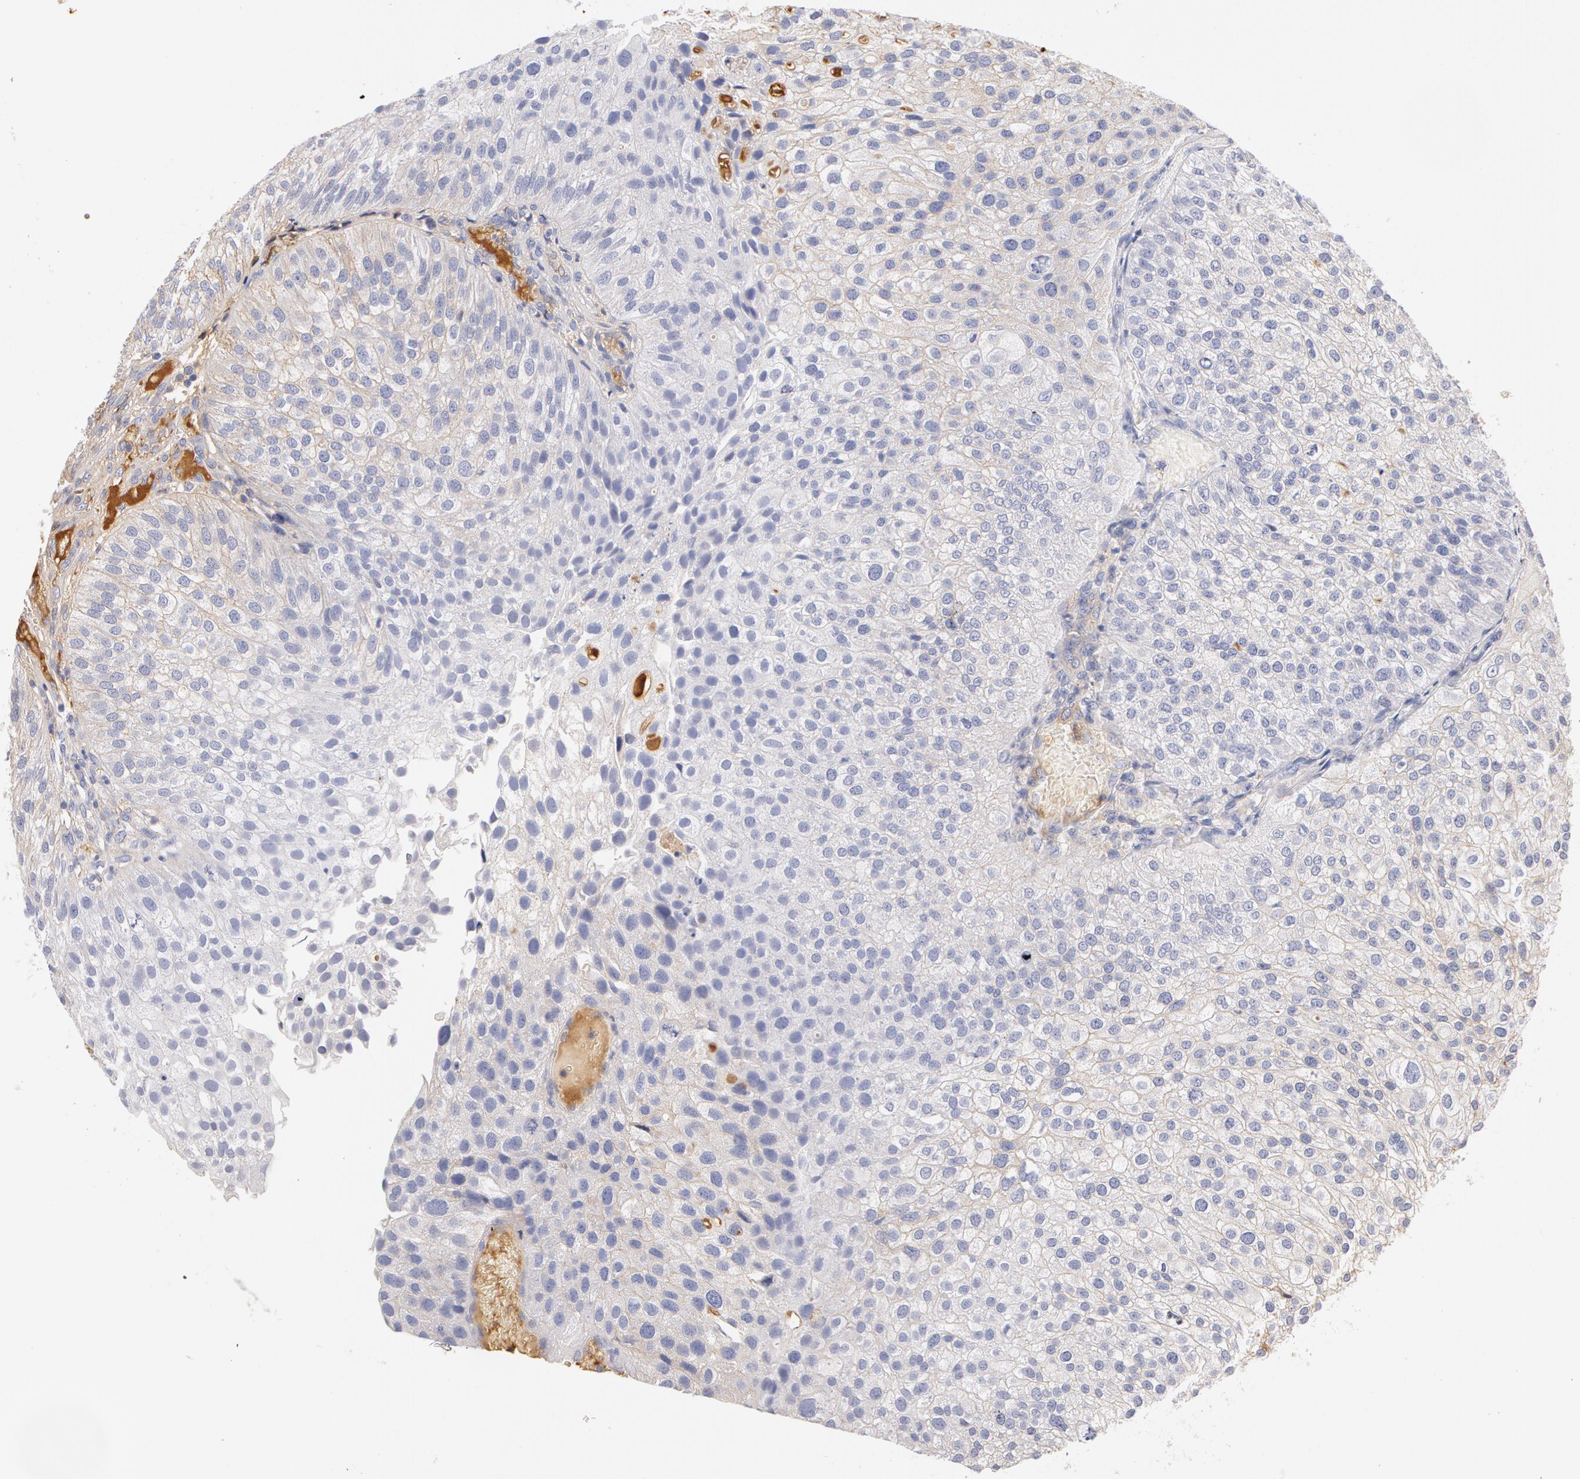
{"staining": {"intensity": "negative", "quantity": "none", "location": "none"}, "tissue": "urothelial cancer", "cell_type": "Tumor cells", "image_type": "cancer", "snomed": [{"axis": "morphology", "description": "Urothelial carcinoma, Low grade"}, {"axis": "topography", "description": "Urinary bladder"}], "caption": "The micrograph reveals no significant staining in tumor cells of low-grade urothelial carcinoma.", "gene": "GC", "patient": {"sex": "female", "age": 89}}